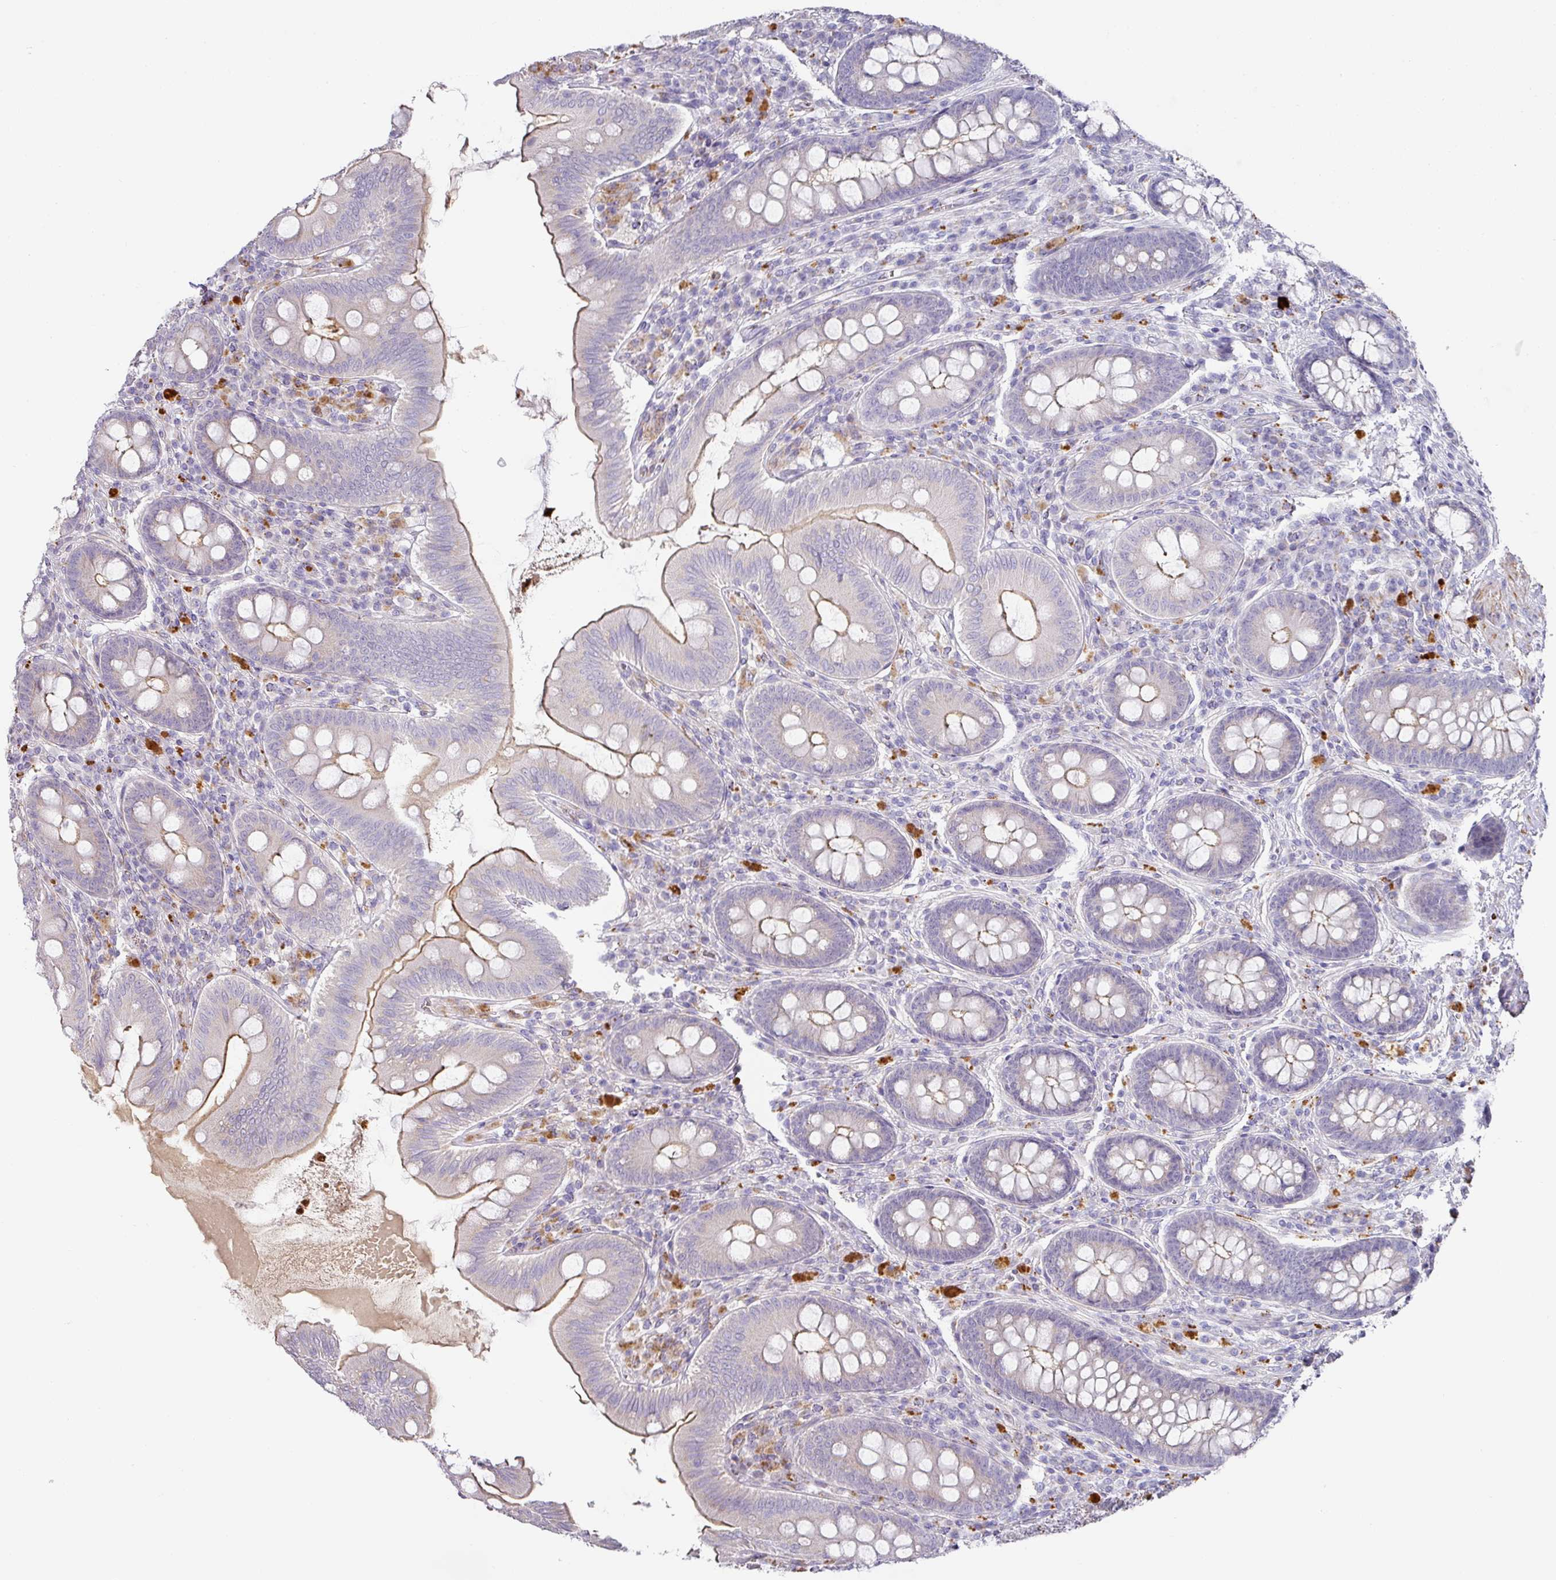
{"staining": {"intensity": "moderate", "quantity": "<25%", "location": "cytoplasmic/membranous"}, "tissue": "appendix", "cell_type": "Glandular cells", "image_type": "normal", "snomed": [{"axis": "morphology", "description": "Normal tissue, NOS"}, {"axis": "topography", "description": "Appendix"}], "caption": "Unremarkable appendix displays moderate cytoplasmic/membranous expression in approximately <25% of glandular cells.", "gene": "TARM1", "patient": {"sex": "male", "age": 71}}